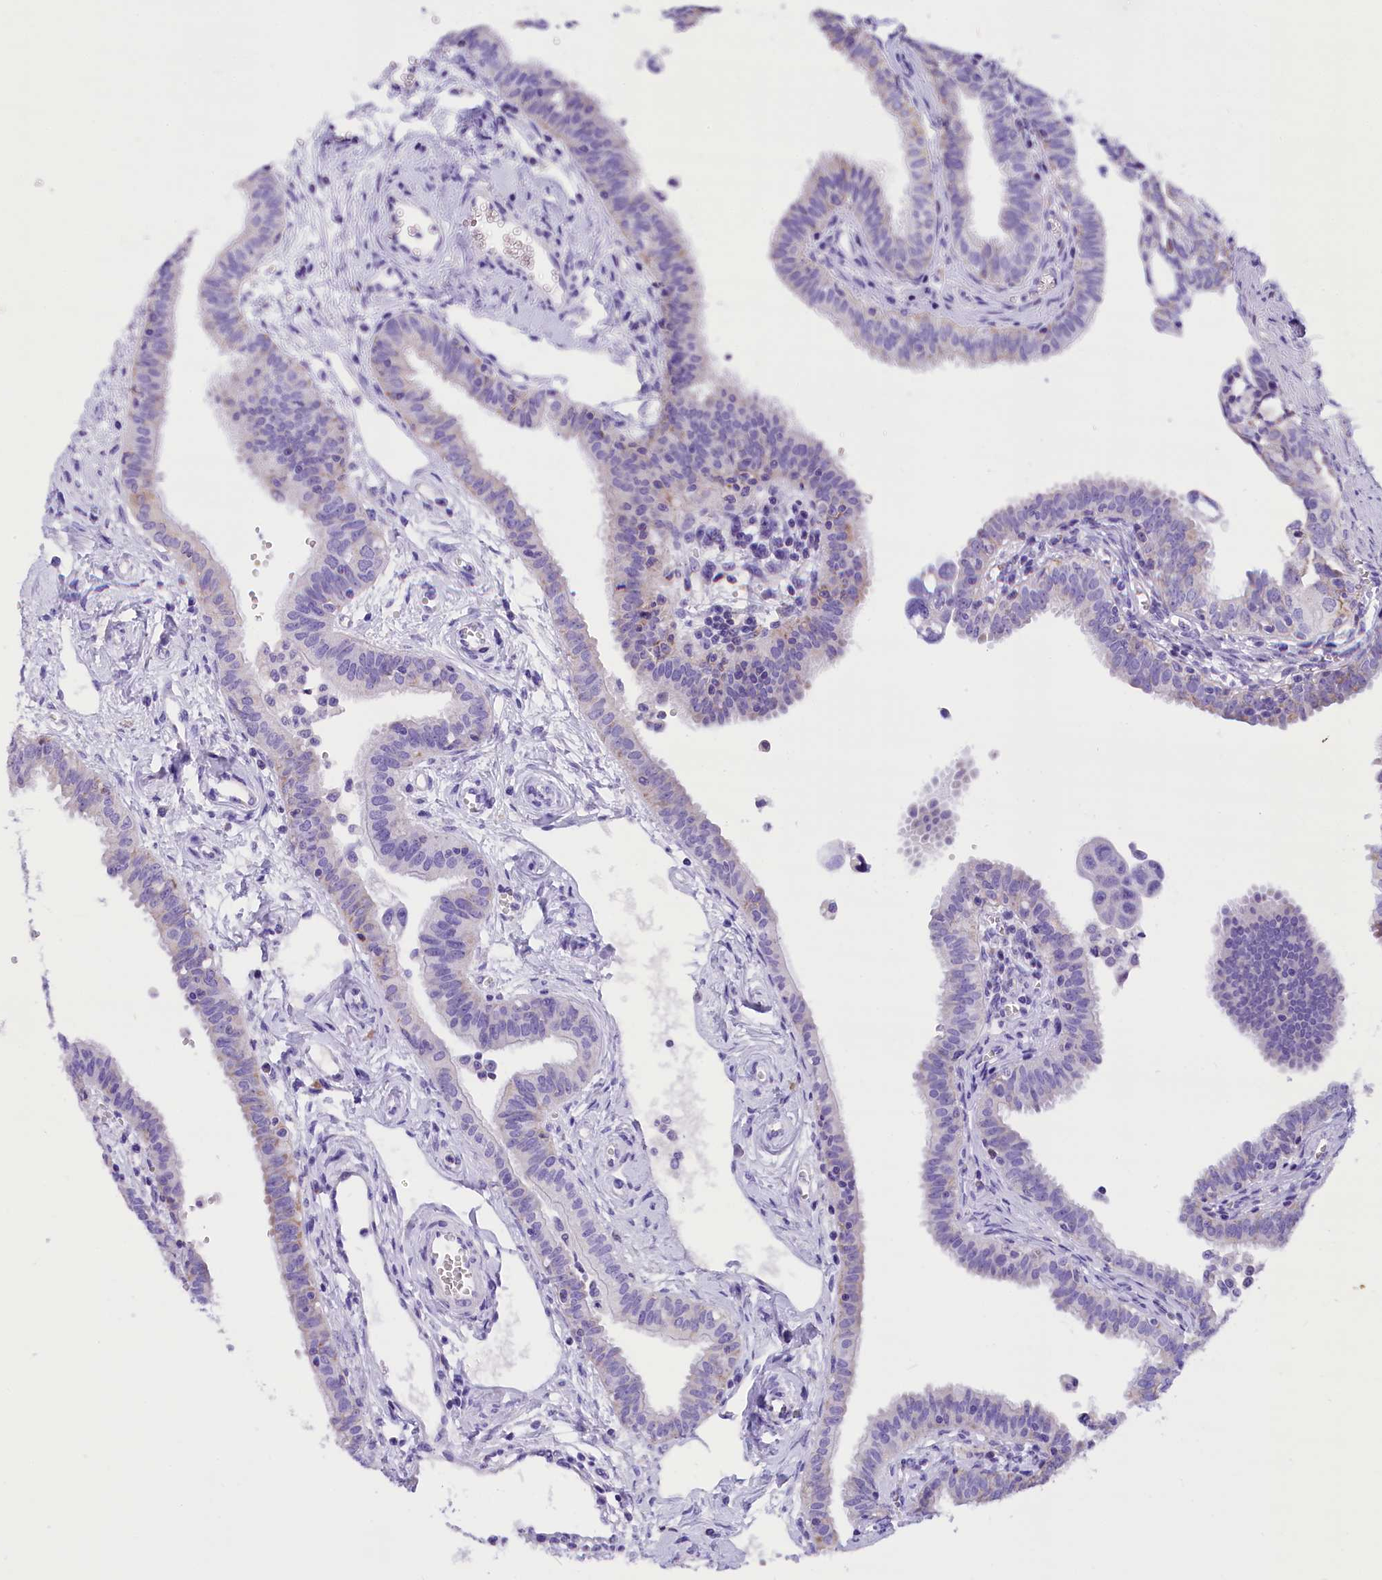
{"staining": {"intensity": "negative", "quantity": "none", "location": "none"}, "tissue": "fallopian tube", "cell_type": "Glandular cells", "image_type": "normal", "snomed": [{"axis": "morphology", "description": "Normal tissue, NOS"}, {"axis": "morphology", "description": "Carcinoma, NOS"}, {"axis": "topography", "description": "Fallopian tube"}, {"axis": "topography", "description": "Ovary"}], "caption": "Immunohistochemical staining of benign fallopian tube displays no significant positivity in glandular cells.", "gene": "ABAT", "patient": {"sex": "female", "age": 59}}